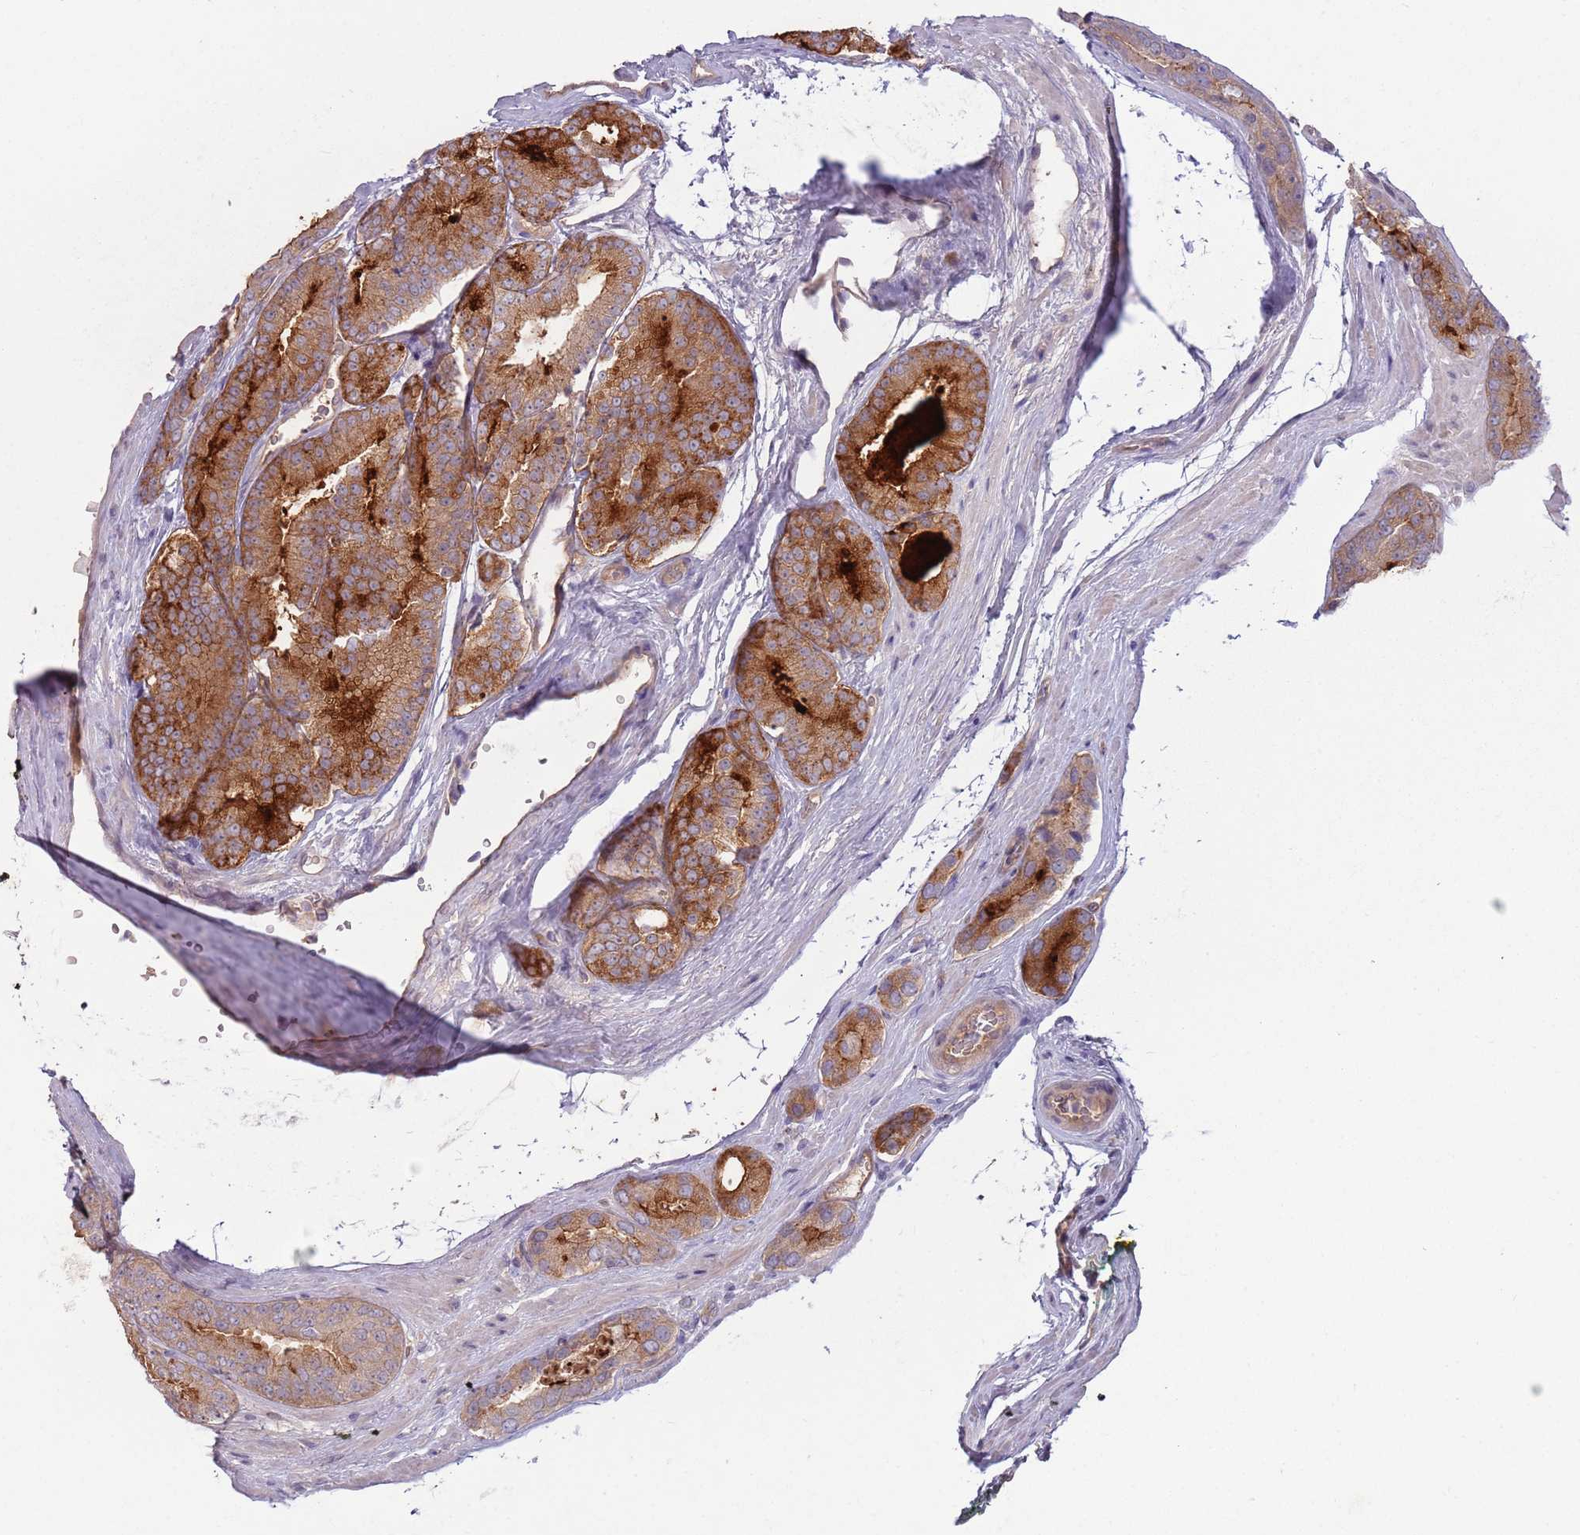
{"staining": {"intensity": "strong", "quantity": ">75%", "location": "cytoplasmic/membranous"}, "tissue": "prostate cancer", "cell_type": "Tumor cells", "image_type": "cancer", "snomed": [{"axis": "morphology", "description": "Adenocarcinoma, High grade"}, {"axis": "topography", "description": "Prostate"}], "caption": "Immunohistochemistry image of human prostate cancer stained for a protein (brown), which shows high levels of strong cytoplasmic/membranous staining in approximately >75% of tumor cells.", "gene": "SAV1", "patient": {"sex": "male", "age": 72}}